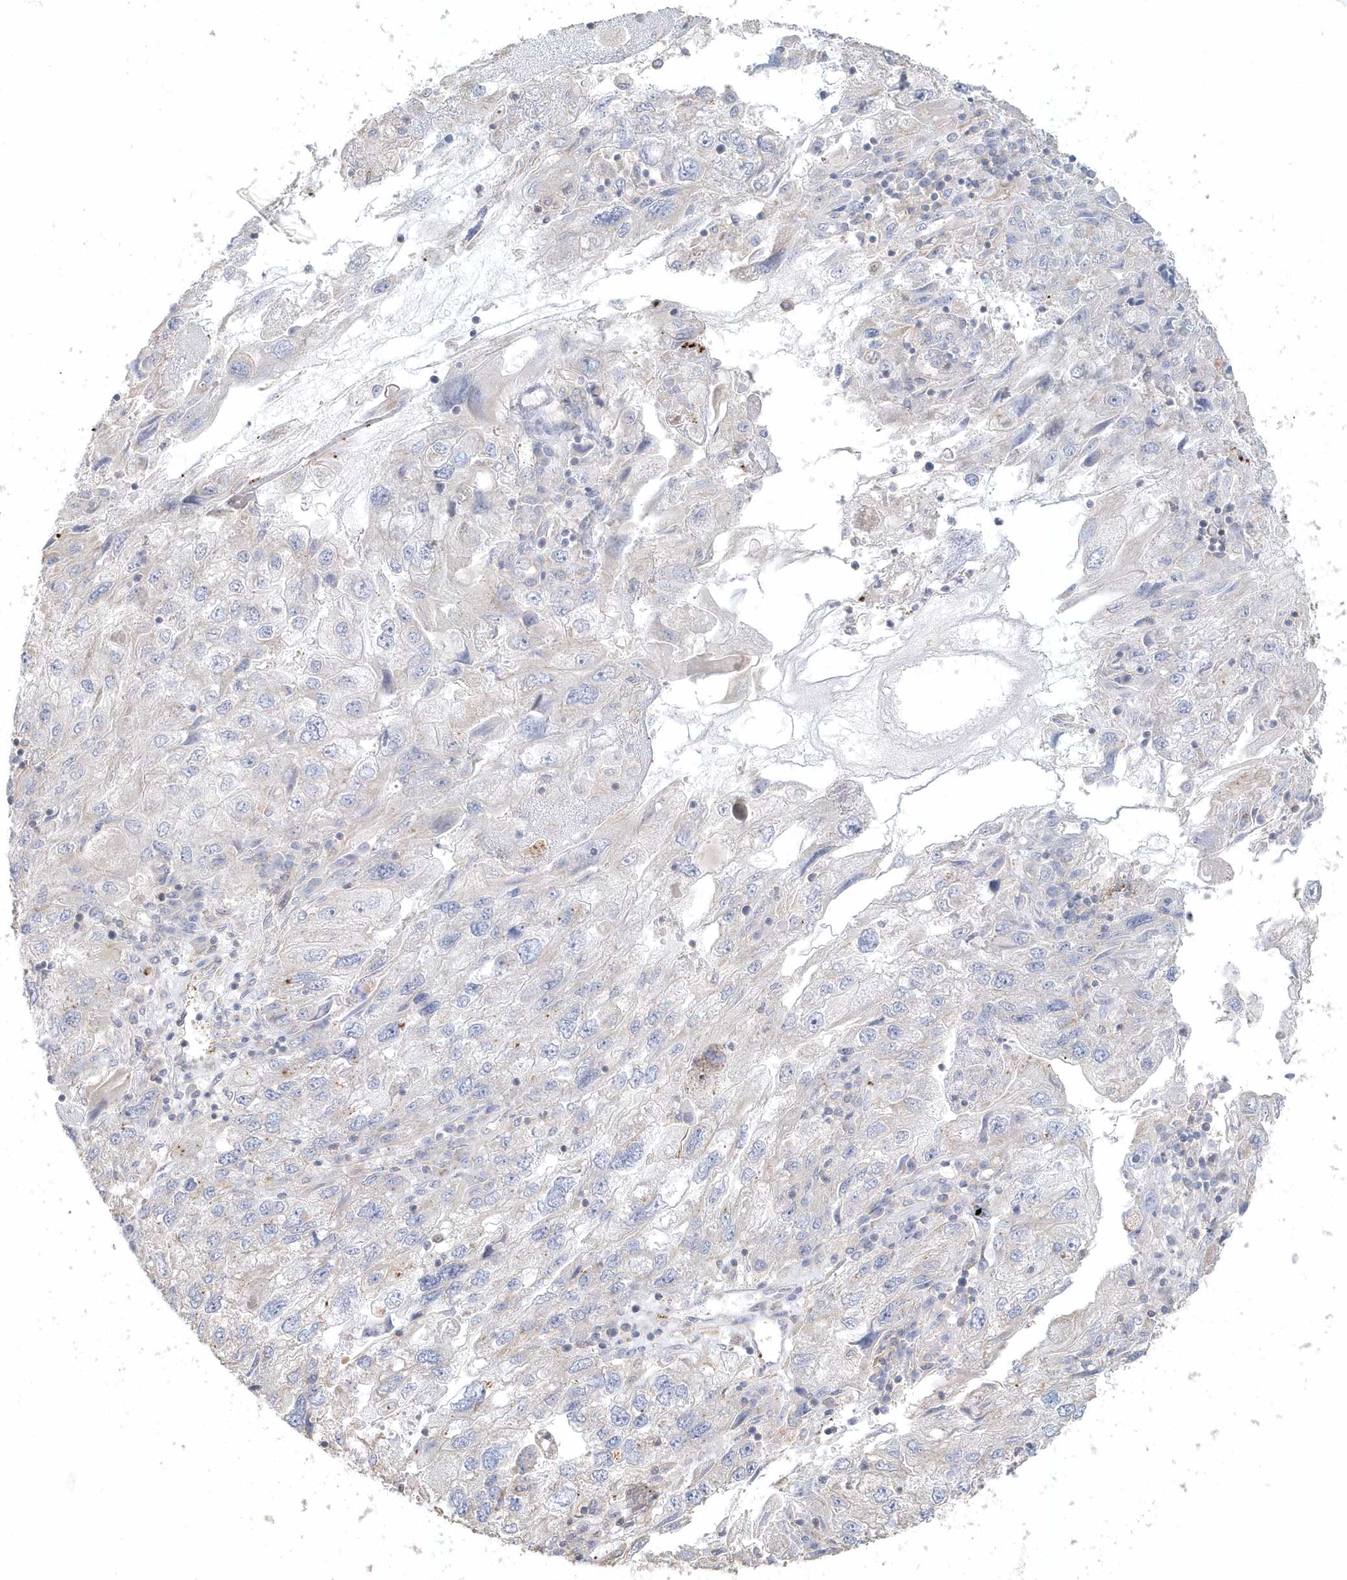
{"staining": {"intensity": "negative", "quantity": "none", "location": "none"}, "tissue": "endometrial cancer", "cell_type": "Tumor cells", "image_type": "cancer", "snomed": [{"axis": "morphology", "description": "Adenocarcinoma, NOS"}, {"axis": "topography", "description": "Endometrium"}], "caption": "Histopathology image shows no significant protein staining in tumor cells of adenocarcinoma (endometrial).", "gene": "MMRN1", "patient": {"sex": "female", "age": 49}}